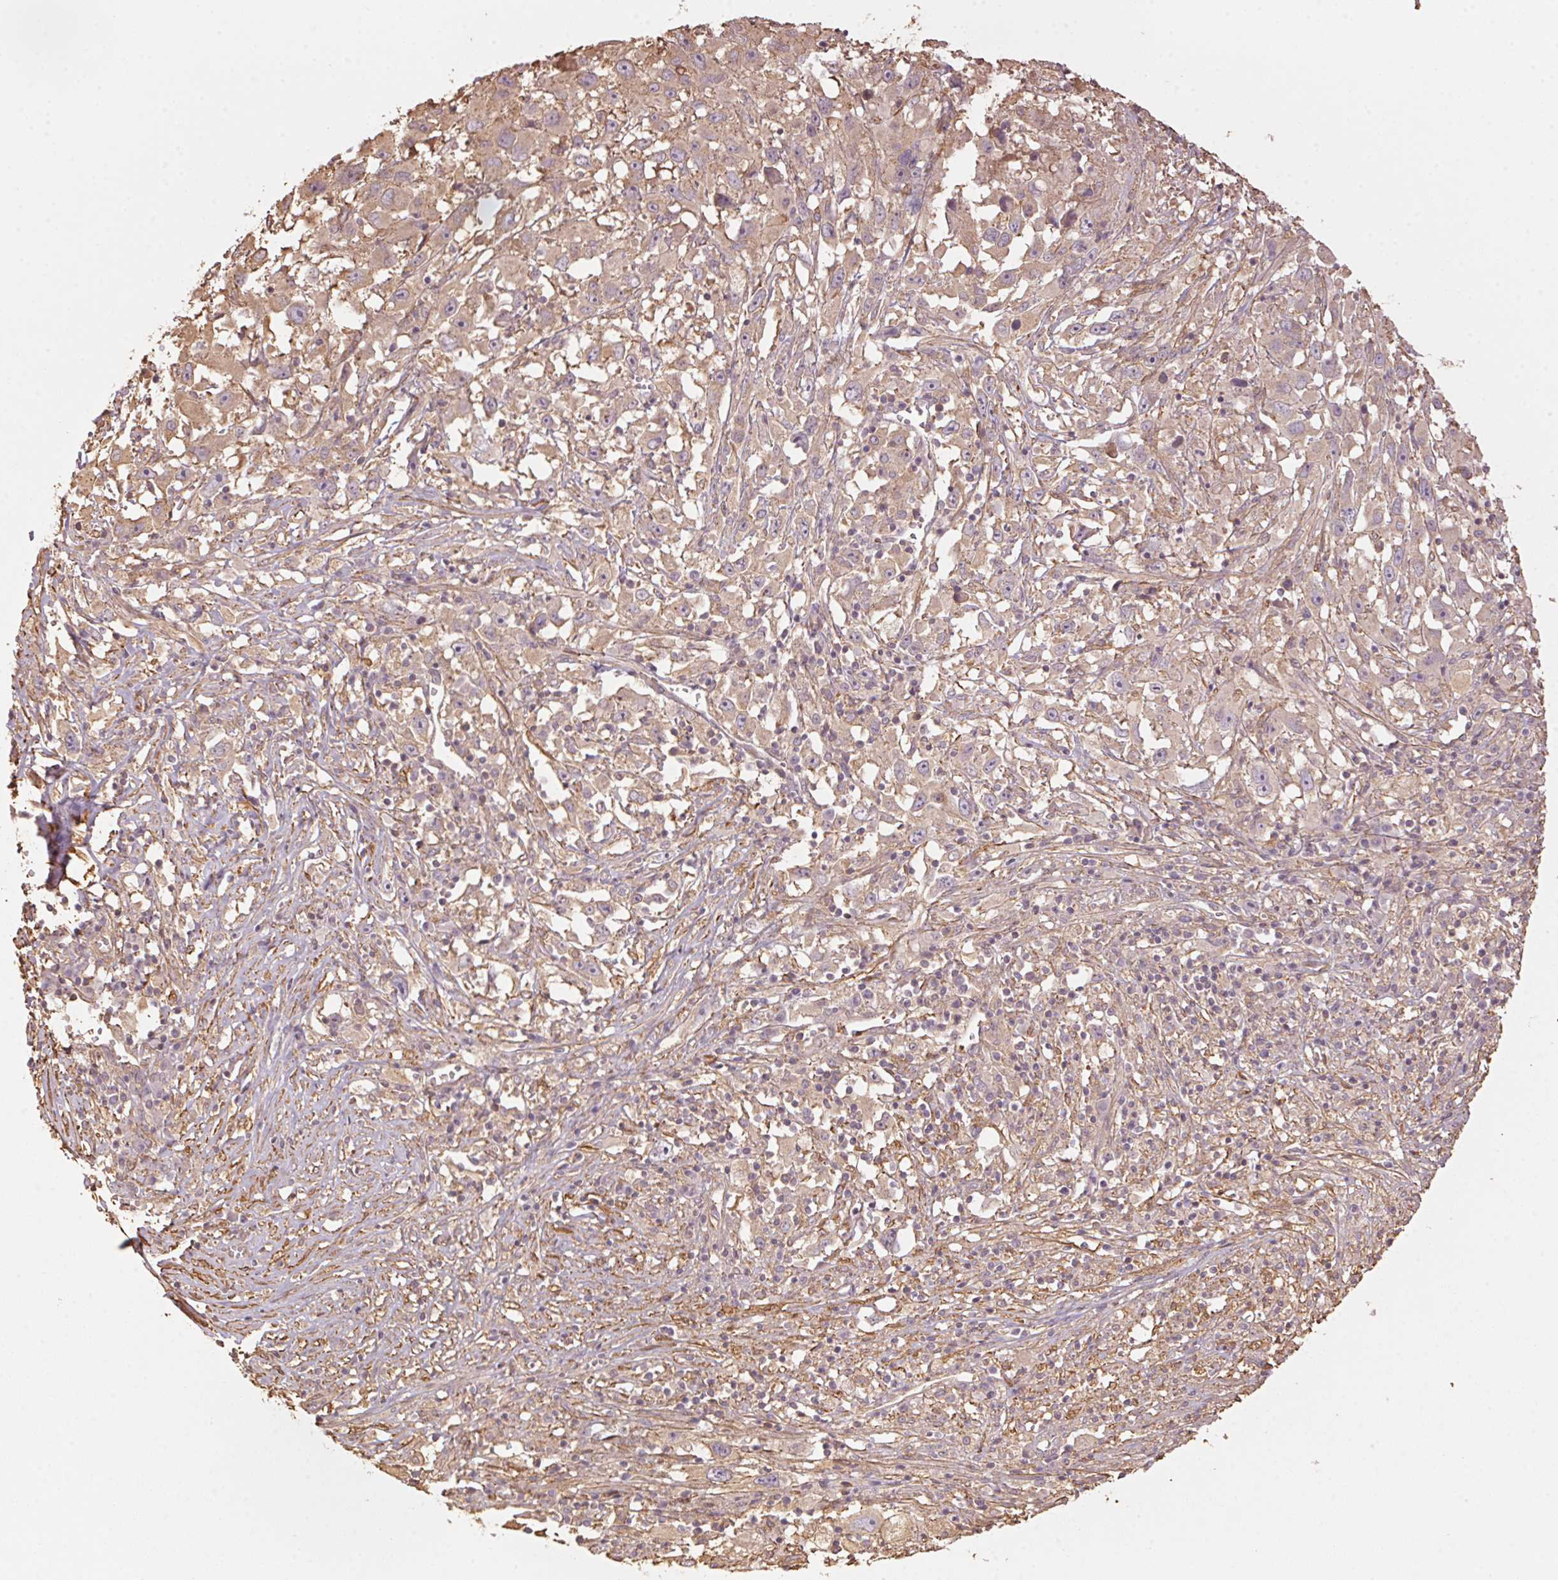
{"staining": {"intensity": "weak", "quantity": ">75%", "location": "cytoplasmic/membranous"}, "tissue": "melanoma", "cell_type": "Tumor cells", "image_type": "cancer", "snomed": [{"axis": "morphology", "description": "Malignant melanoma, Metastatic site"}, {"axis": "topography", "description": "Soft tissue"}], "caption": "Protein staining exhibits weak cytoplasmic/membranous positivity in about >75% of tumor cells in malignant melanoma (metastatic site).", "gene": "QDPR", "patient": {"sex": "male", "age": 50}}